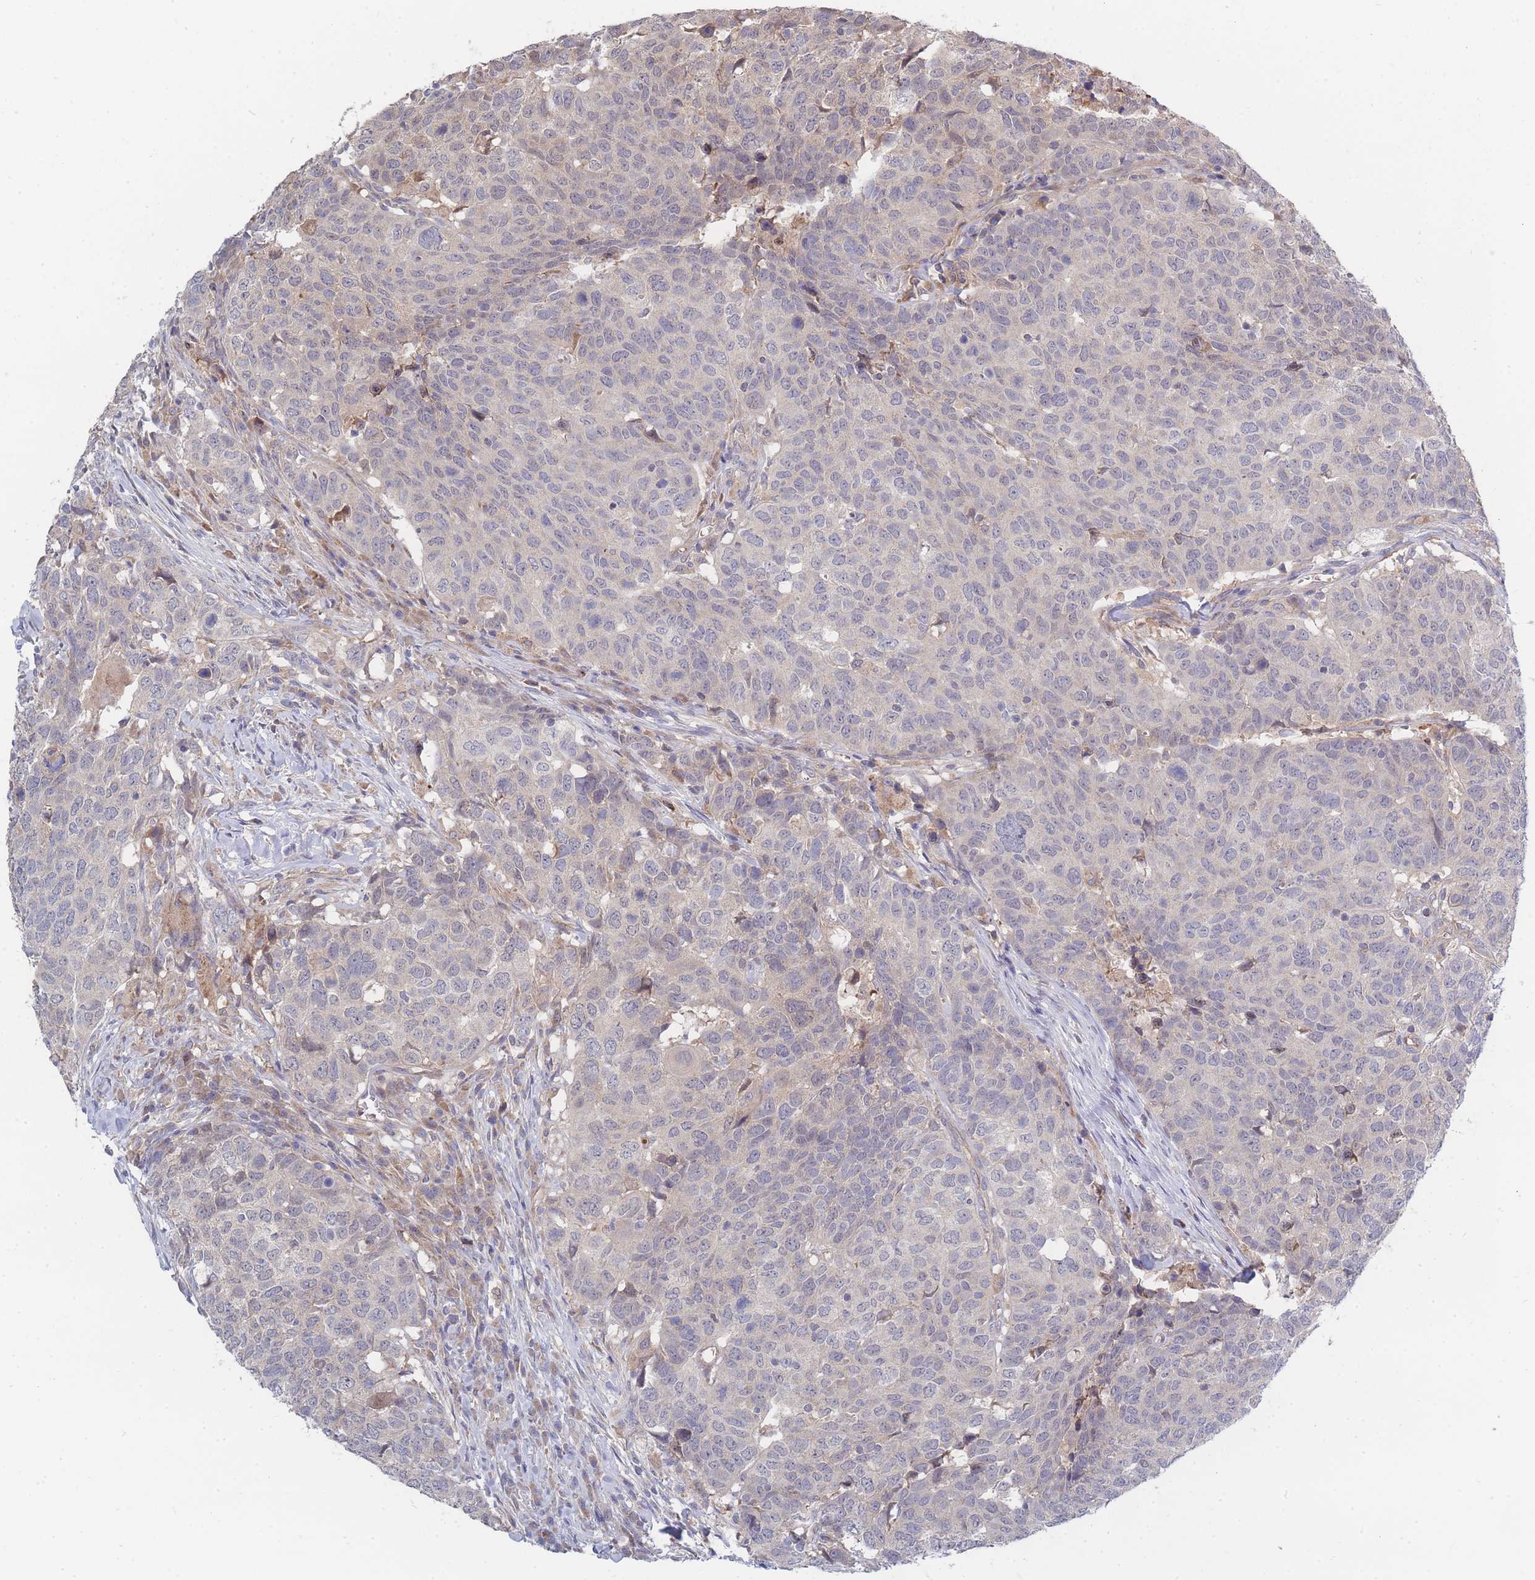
{"staining": {"intensity": "negative", "quantity": "none", "location": "none"}, "tissue": "head and neck cancer", "cell_type": "Tumor cells", "image_type": "cancer", "snomed": [{"axis": "morphology", "description": "Normal tissue, NOS"}, {"axis": "morphology", "description": "Squamous cell carcinoma, NOS"}, {"axis": "topography", "description": "Skeletal muscle"}, {"axis": "topography", "description": "Vascular tissue"}, {"axis": "topography", "description": "Peripheral nerve tissue"}, {"axis": "topography", "description": "Head-Neck"}], "caption": "Immunohistochemical staining of head and neck squamous cell carcinoma exhibits no significant staining in tumor cells.", "gene": "NUB1", "patient": {"sex": "male", "age": 66}}